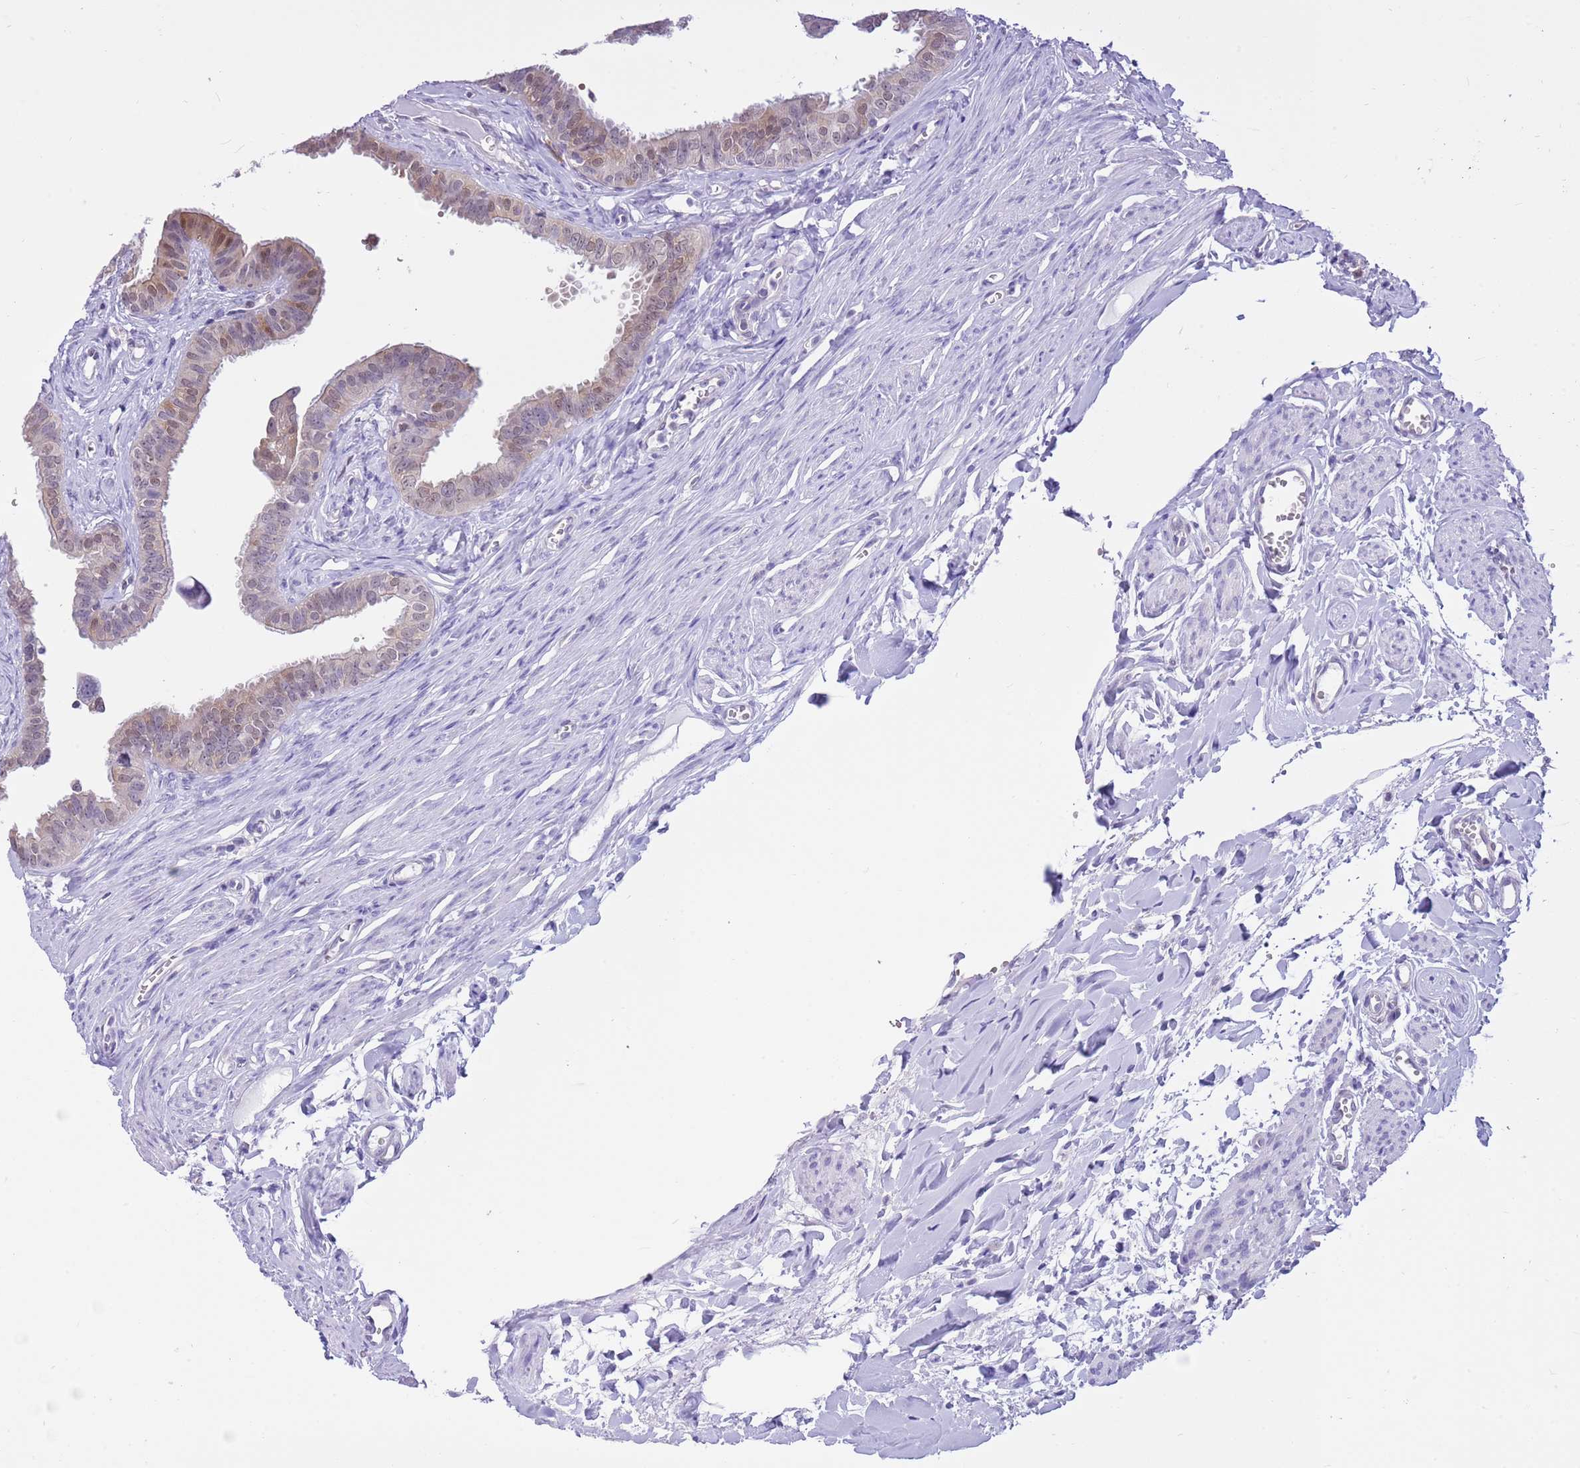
{"staining": {"intensity": "weak", "quantity": "25%-75%", "location": "cytoplasmic/membranous,nuclear"}, "tissue": "fallopian tube", "cell_type": "Glandular cells", "image_type": "normal", "snomed": [{"axis": "morphology", "description": "Normal tissue, NOS"}, {"axis": "morphology", "description": "Carcinoma, NOS"}, {"axis": "topography", "description": "Fallopian tube"}, {"axis": "topography", "description": "Ovary"}], "caption": "Brown immunohistochemical staining in unremarkable human fallopian tube reveals weak cytoplasmic/membranous,nuclear staining in approximately 25%-75% of glandular cells. (Brightfield microscopy of DAB IHC at high magnification).", "gene": "DDI2", "patient": {"sex": "female", "age": 59}}